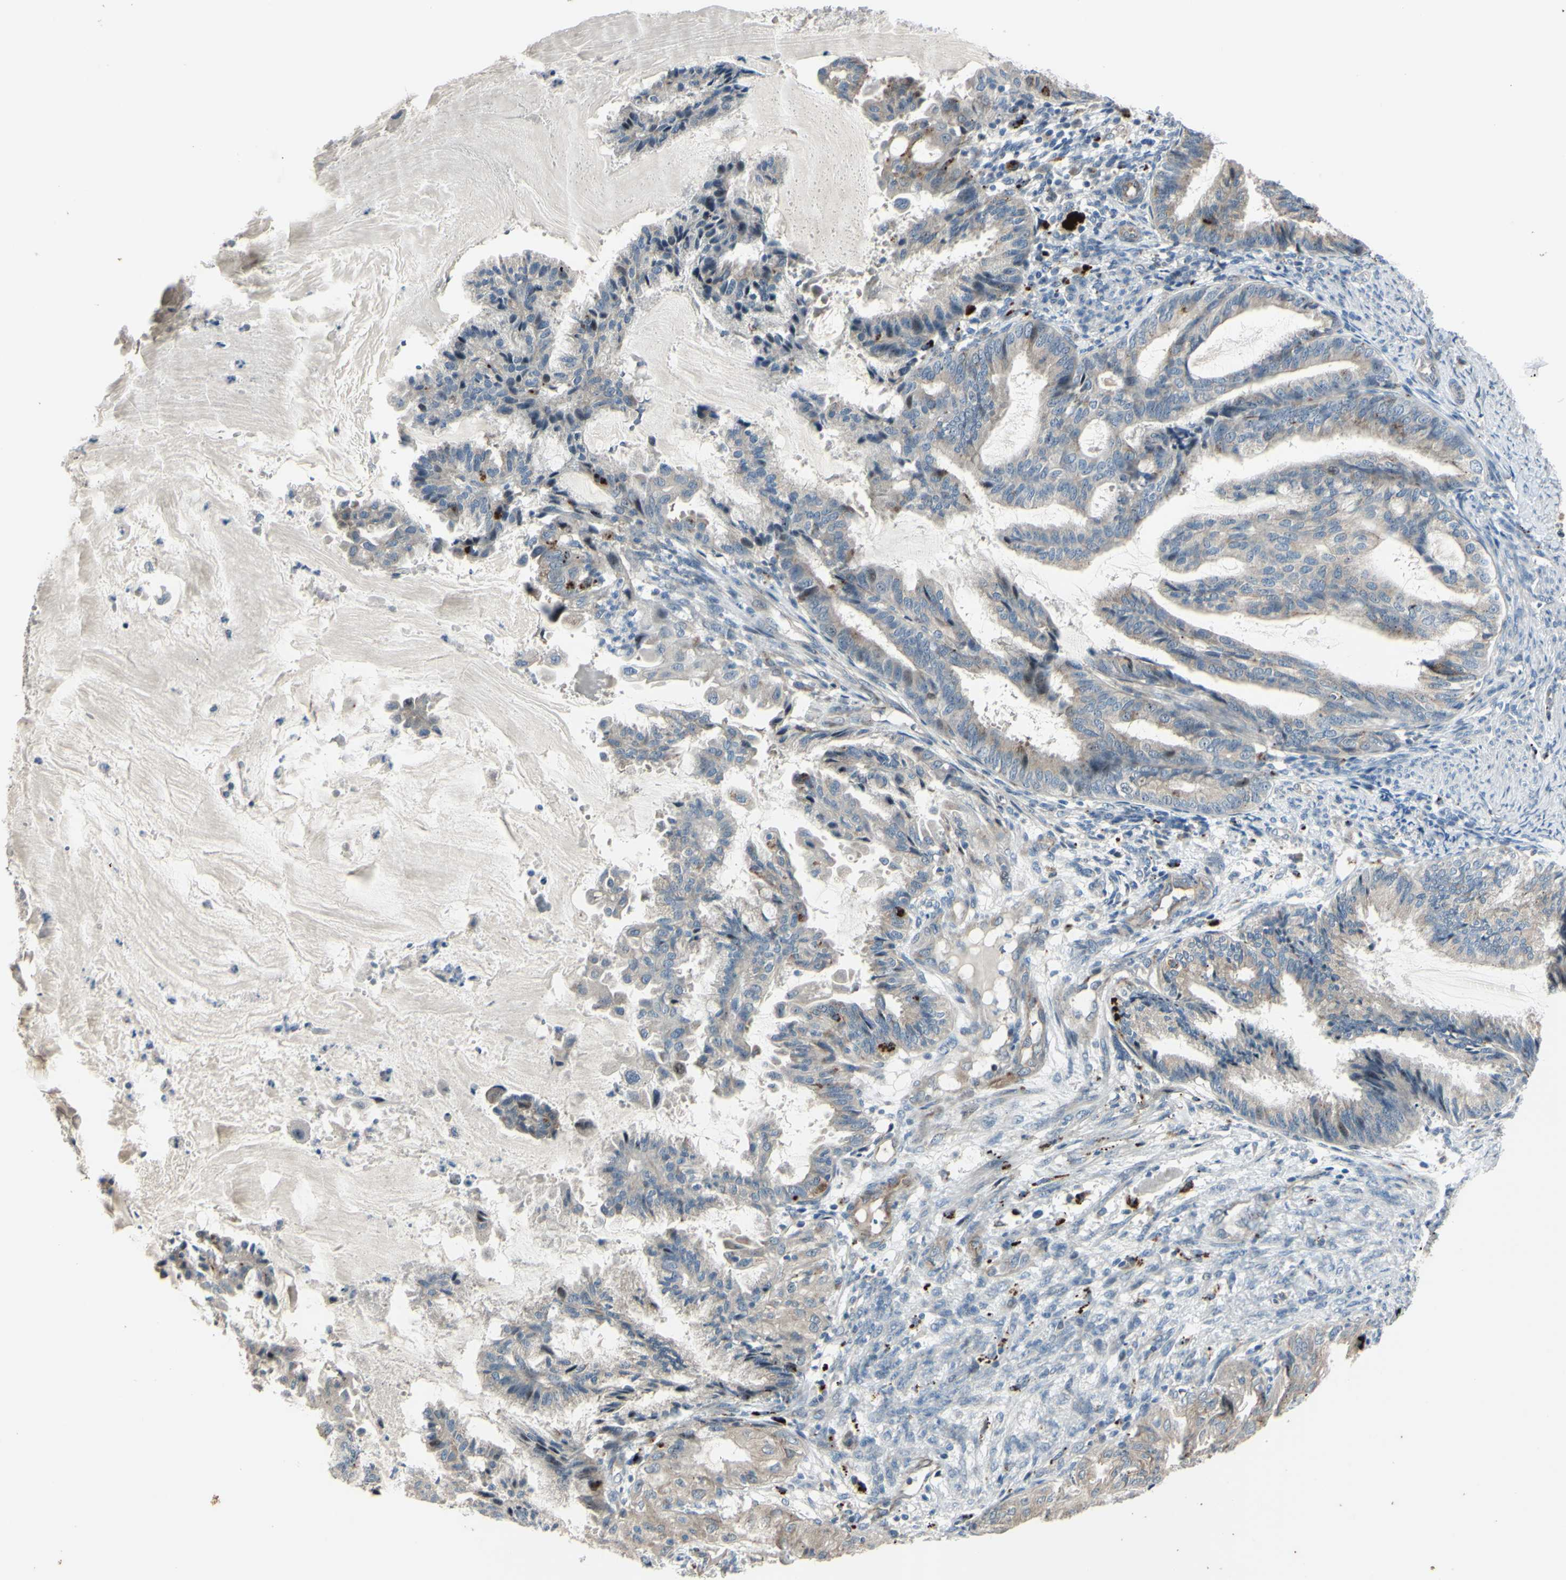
{"staining": {"intensity": "weak", "quantity": "25%-75%", "location": "cytoplasmic/membranous"}, "tissue": "endometrial cancer", "cell_type": "Tumor cells", "image_type": "cancer", "snomed": [{"axis": "morphology", "description": "Adenocarcinoma, NOS"}, {"axis": "topography", "description": "Endometrium"}], "caption": "This micrograph demonstrates endometrial cancer stained with immunohistochemistry to label a protein in brown. The cytoplasmic/membranous of tumor cells show weak positivity for the protein. Nuclei are counter-stained blue.", "gene": "NDFIP1", "patient": {"sex": "female", "age": 86}}